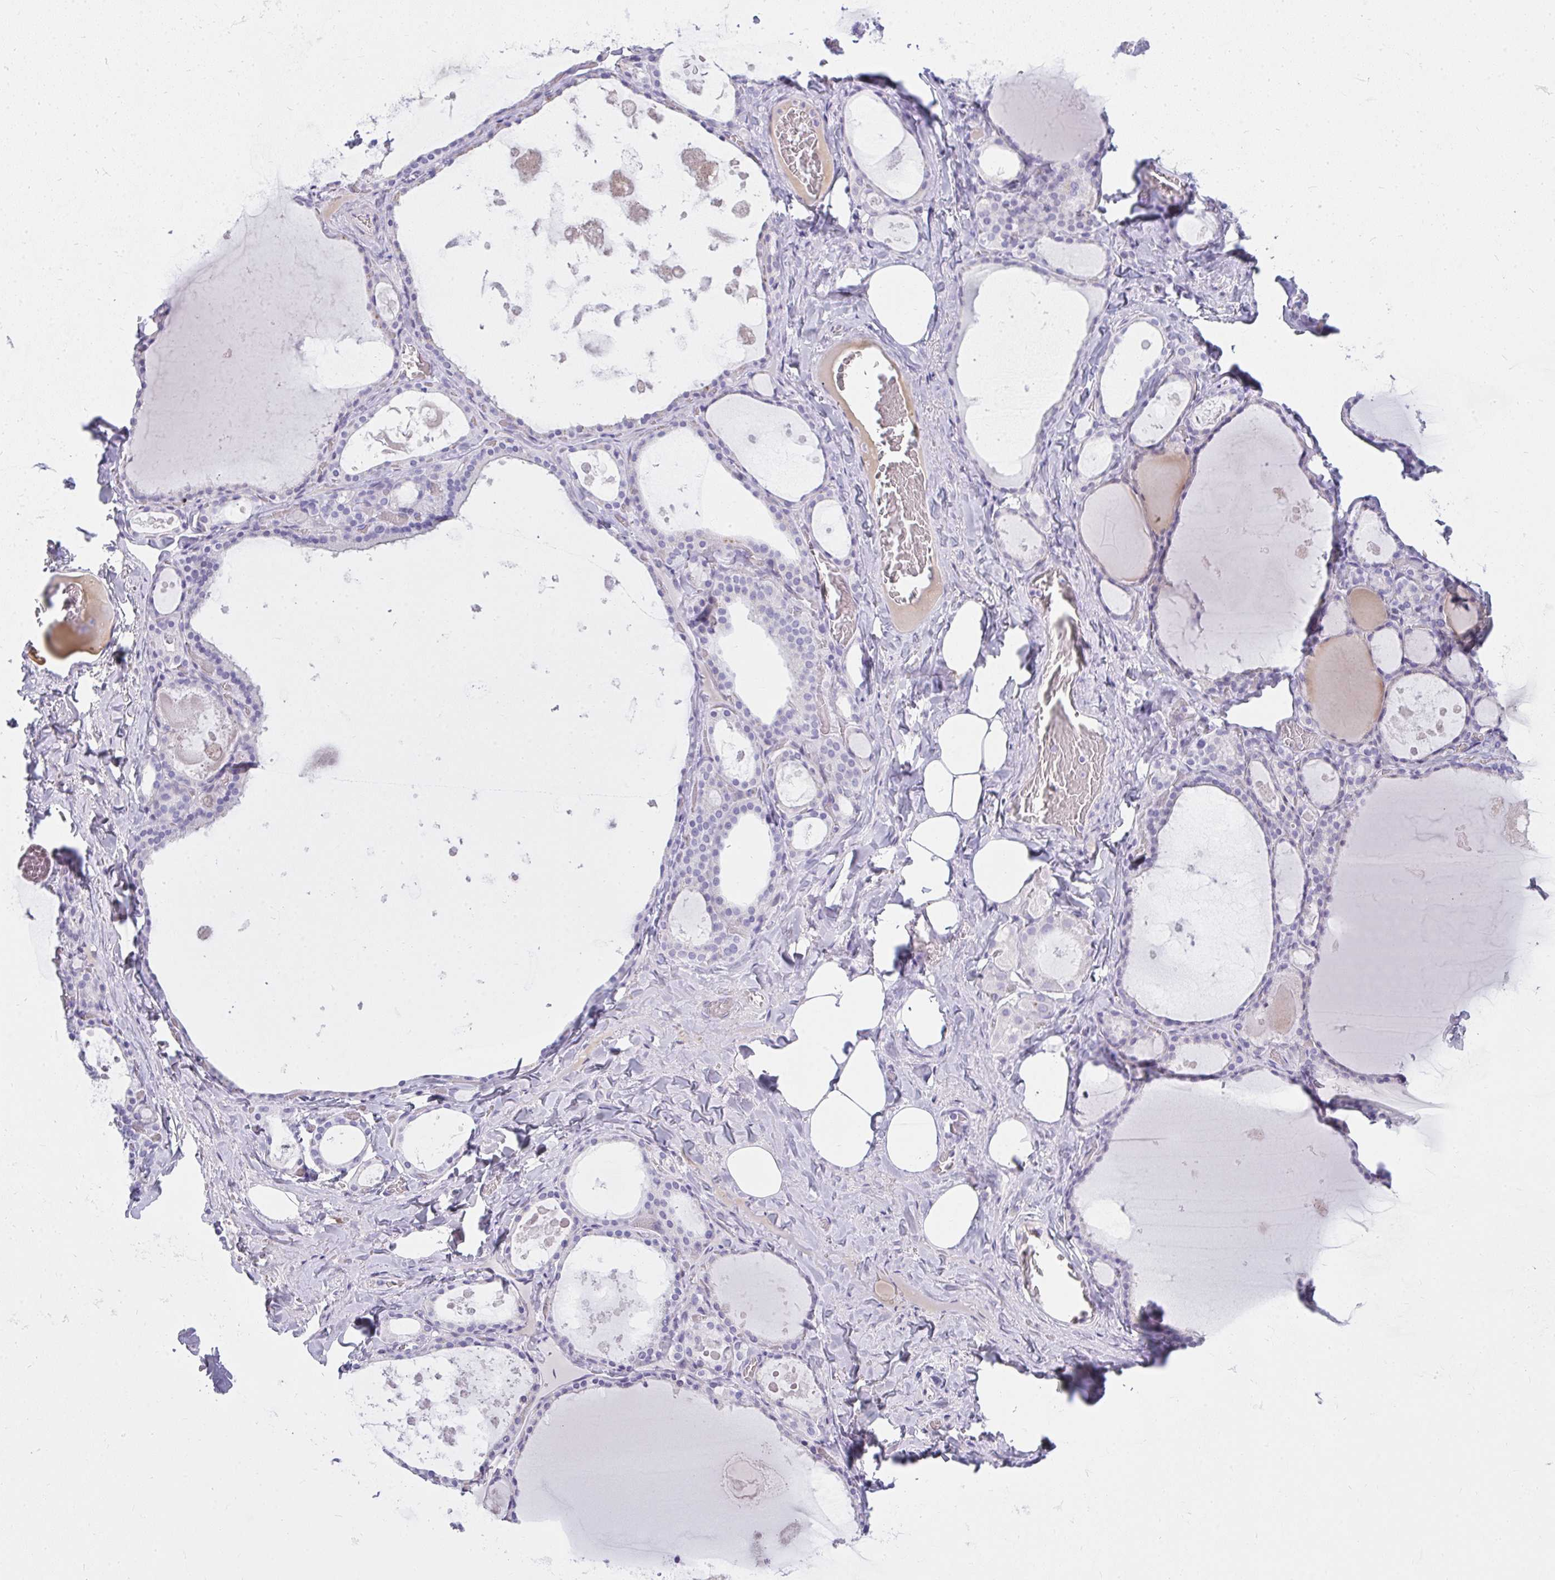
{"staining": {"intensity": "negative", "quantity": "none", "location": "none"}, "tissue": "thyroid gland", "cell_type": "Glandular cells", "image_type": "normal", "snomed": [{"axis": "morphology", "description": "Normal tissue, NOS"}, {"axis": "topography", "description": "Thyroid gland"}], "caption": "Photomicrograph shows no significant protein positivity in glandular cells of benign thyroid gland.", "gene": "ZNF182", "patient": {"sex": "male", "age": 56}}